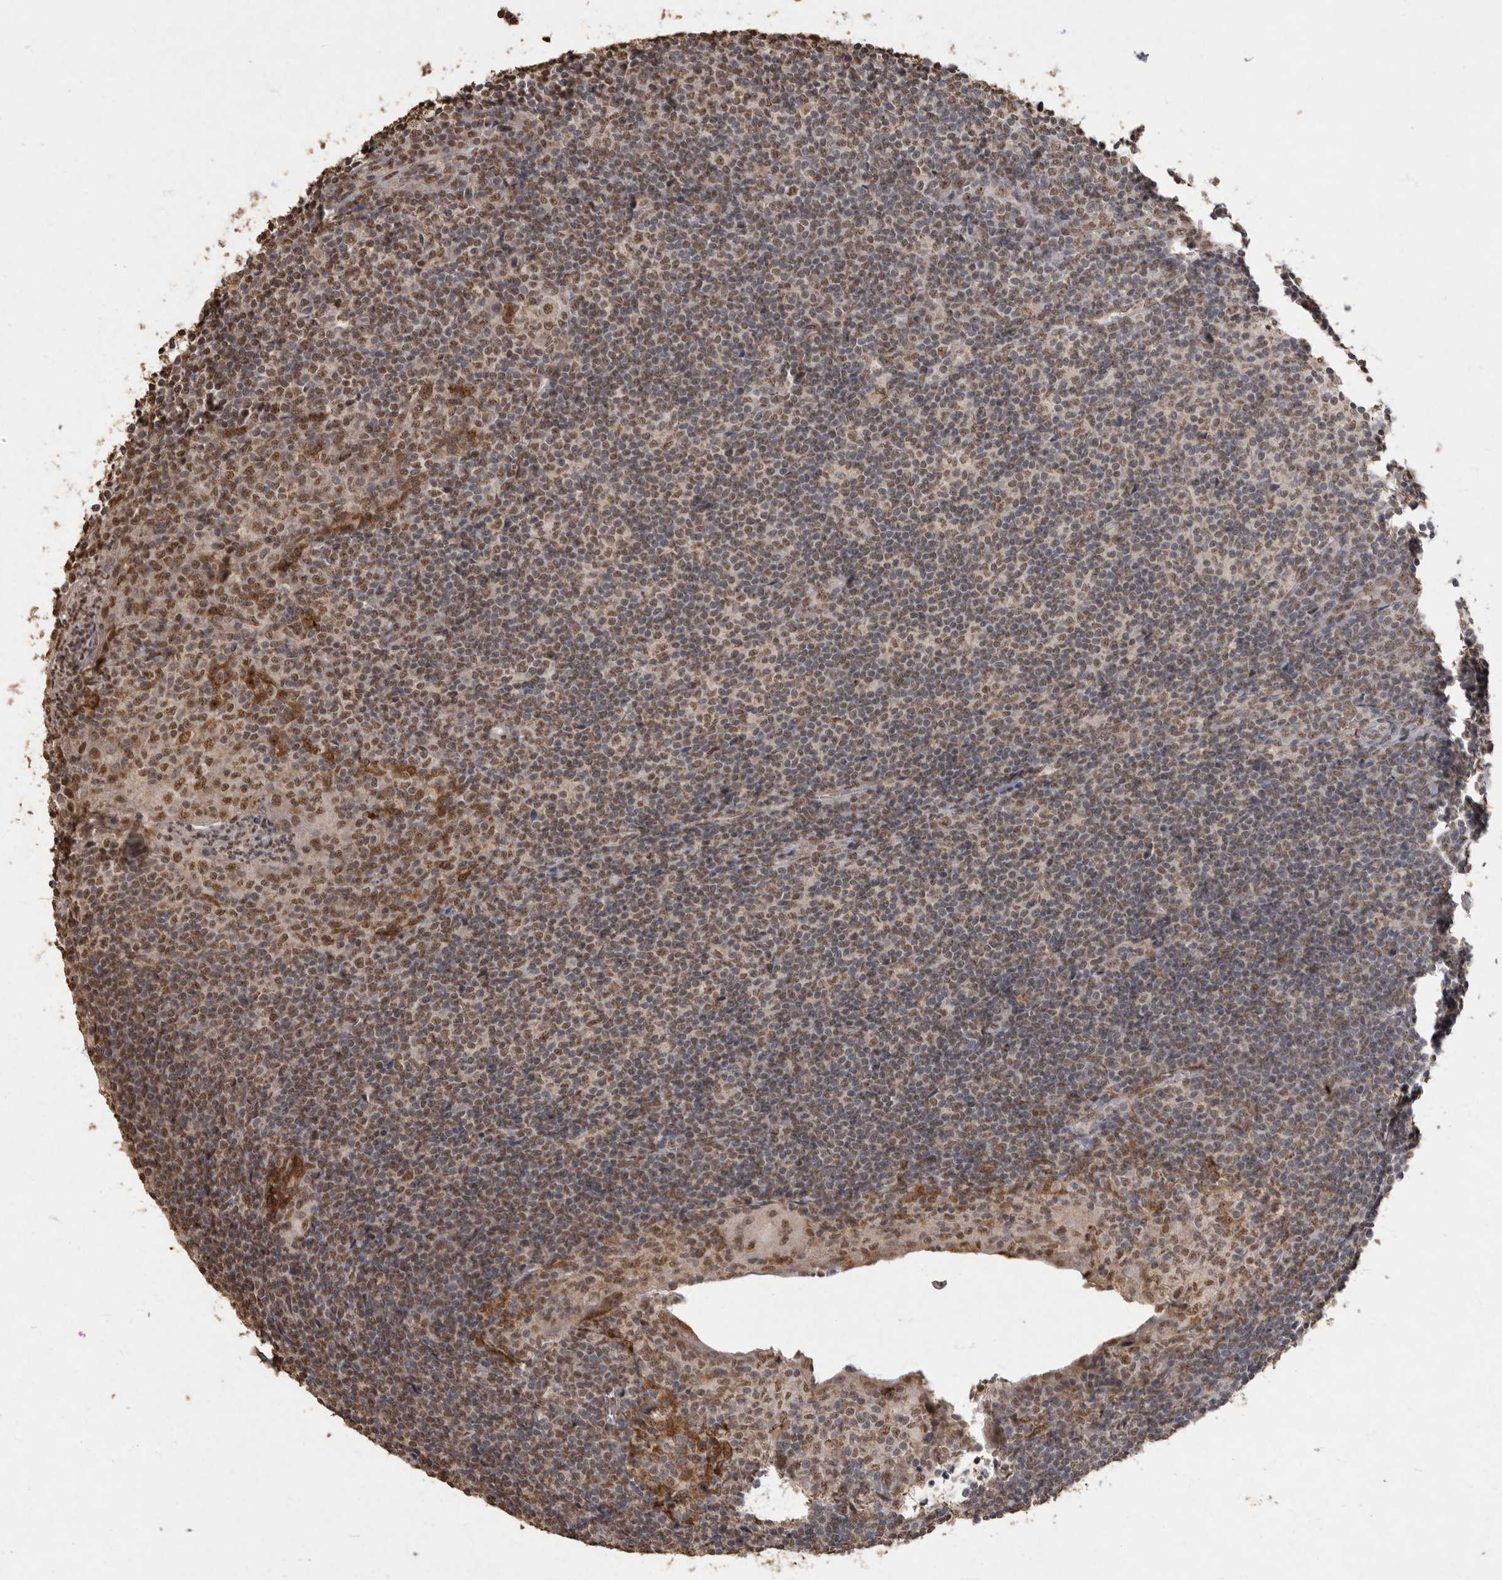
{"staining": {"intensity": "moderate", "quantity": ">75%", "location": "nuclear"}, "tissue": "tonsil", "cell_type": "Germinal center cells", "image_type": "normal", "snomed": [{"axis": "morphology", "description": "Normal tissue, NOS"}, {"axis": "topography", "description": "Tonsil"}], "caption": "Immunohistochemistry (DAB) staining of benign tonsil exhibits moderate nuclear protein positivity in approximately >75% of germinal center cells. (DAB = brown stain, brightfield microscopy at high magnification).", "gene": "NBL1", "patient": {"sex": "male", "age": 37}}